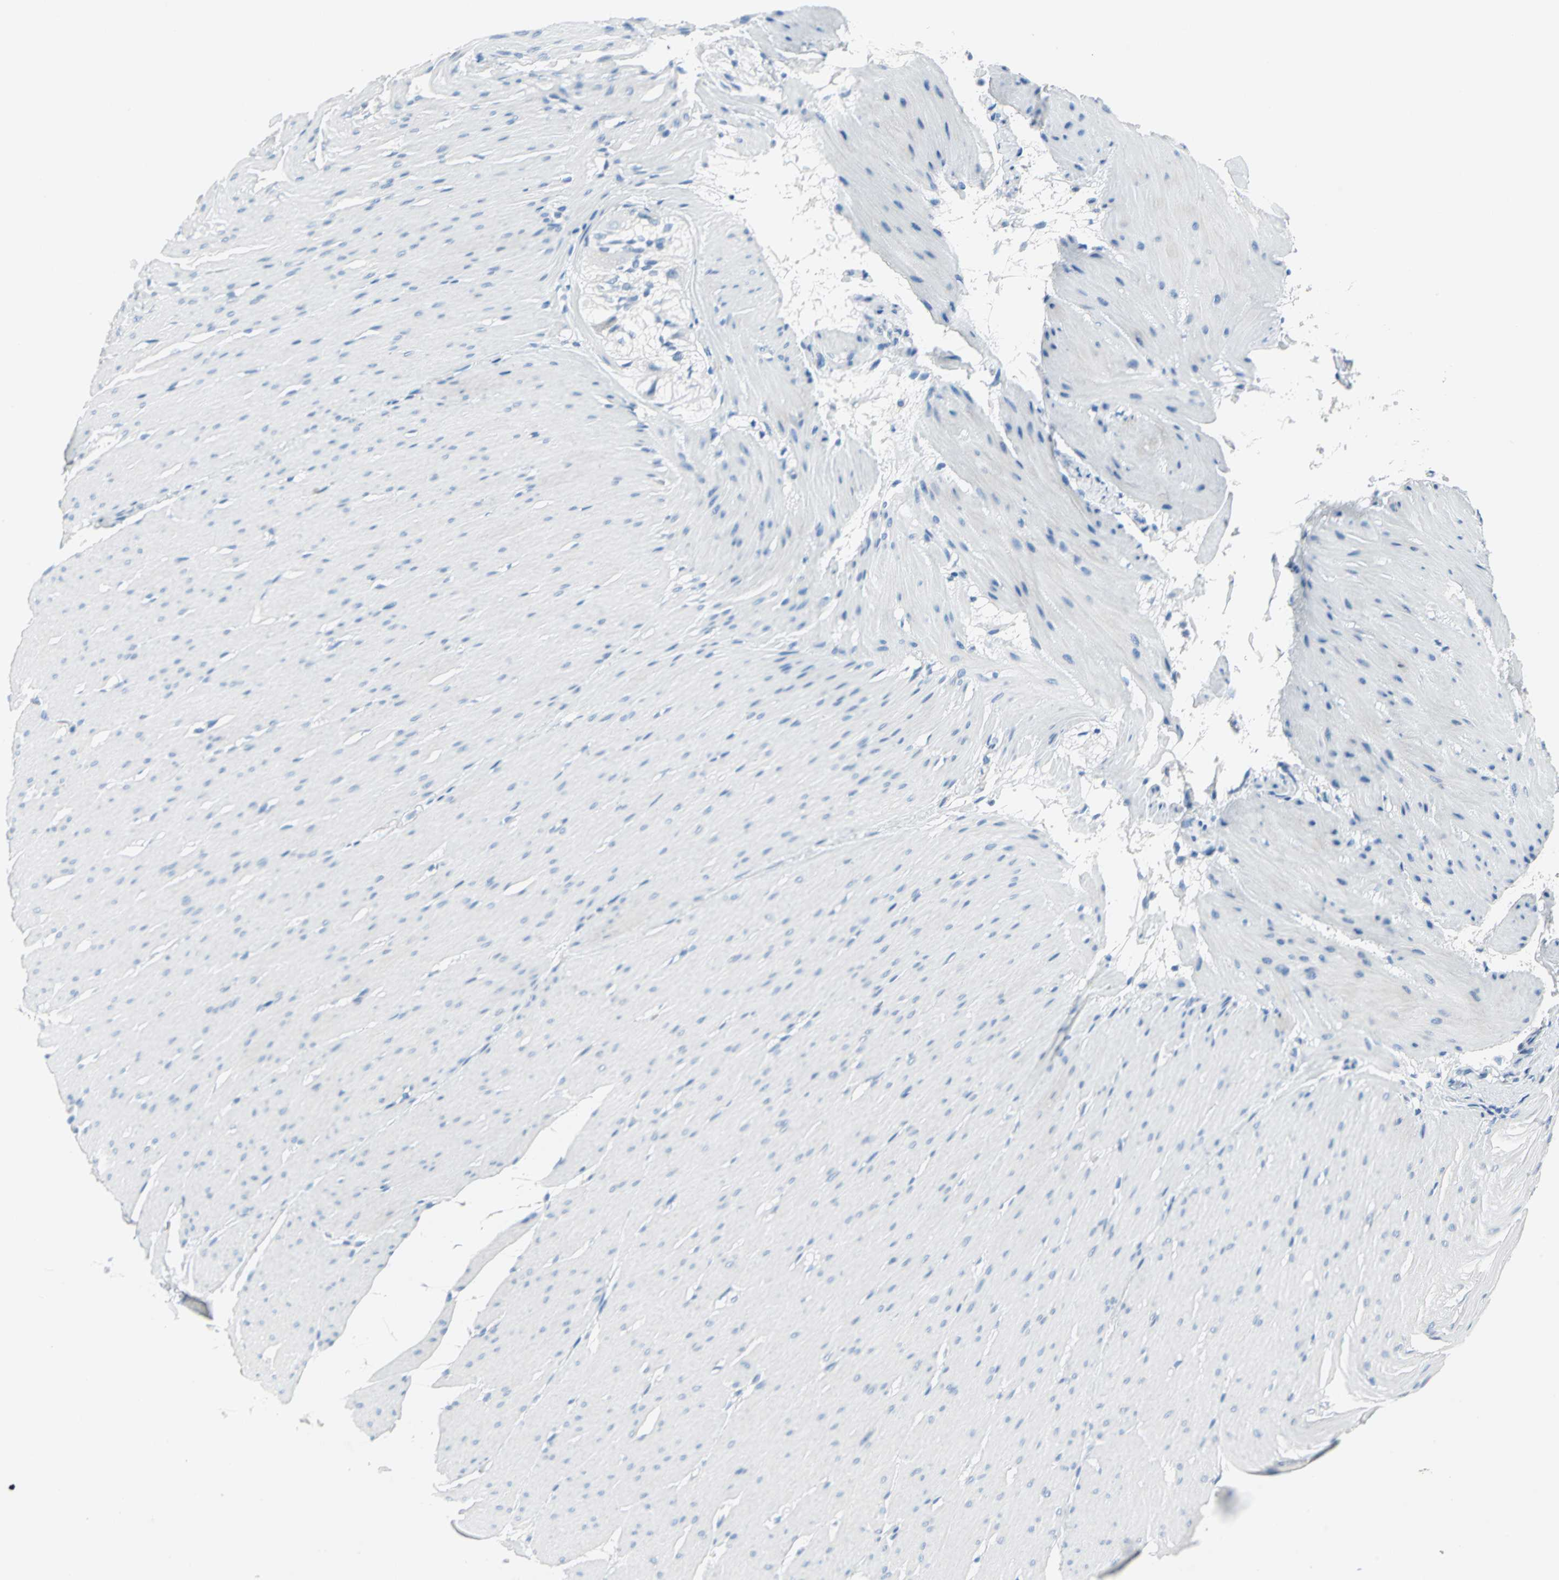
{"staining": {"intensity": "negative", "quantity": "none", "location": "none"}, "tissue": "smooth muscle", "cell_type": "Smooth muscle cells", "image_type": "normal", "snomed": [{"axis": "morphology", "description": "Normal tissue, NOS"}, {"axis": "topography", "description": "Smooth muscle"}, {"axis": "topography", "description": "Colon"}], "caption": "Micrograph shows no significant protein expression in smooth muscle cells of benign smooth muscle.", "gene": "SFN", "patient": {"sex": "male", "age": 67}}